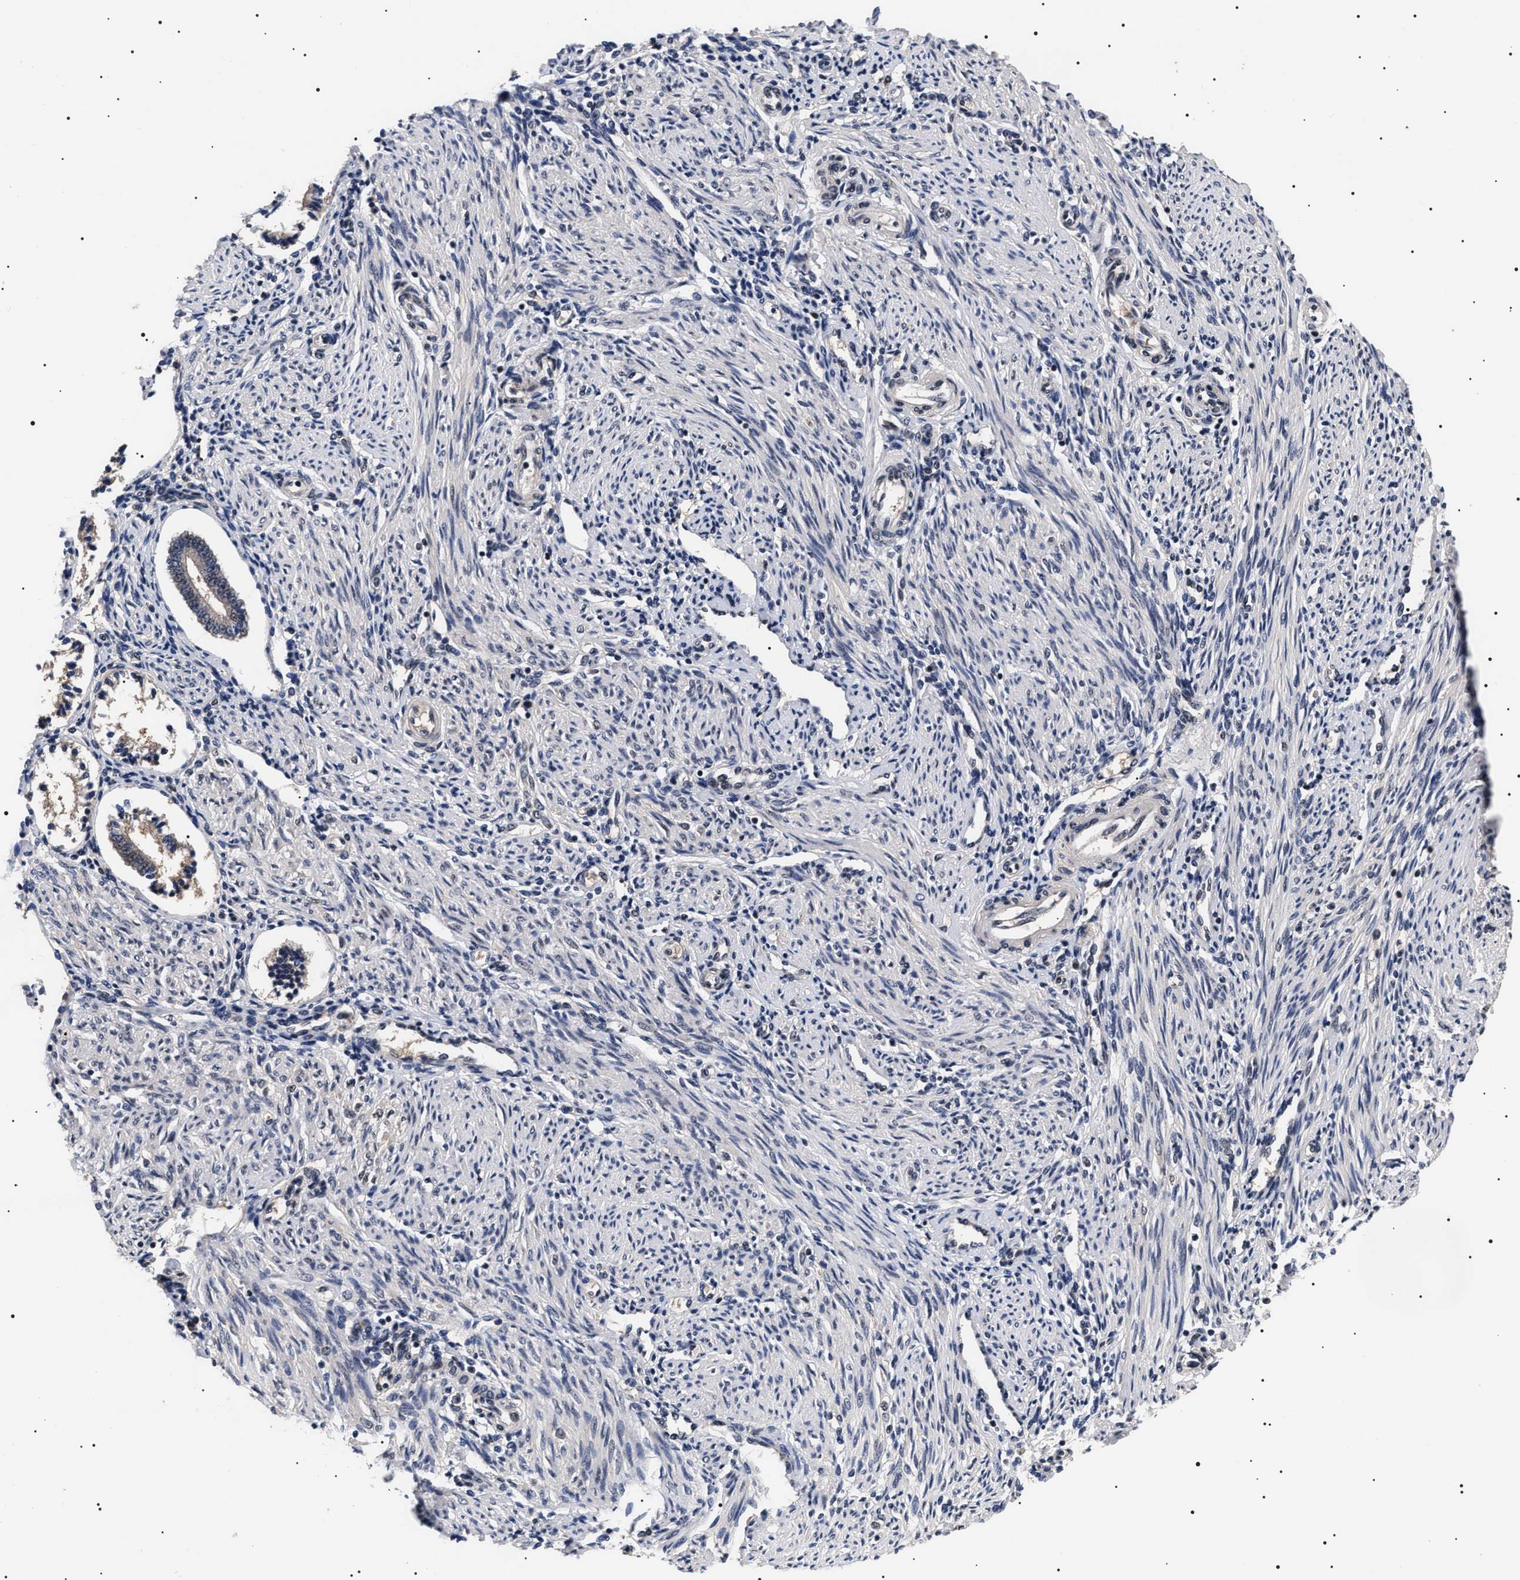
{"staining": {"intensity": "strong", "quantity": "<25%", "location": "nuclear"}, "tissue": "endometrium", "cell_type": "Cells in endometrial stroma", "image_type": "normal", "snomed": [{"axis": "morphology", "description": "Normal tissue, NOS"}, {"axis": "topography", "description": "Endometrium"}], "caption": "Cells in endometrial stroma show strong nuclear positivity in approximately <25% of cells in unremarkable endometrium. Nuclei are stained in blue.", "gene": "CAAP1", "patient": {"sex": "female", "age": 42}}